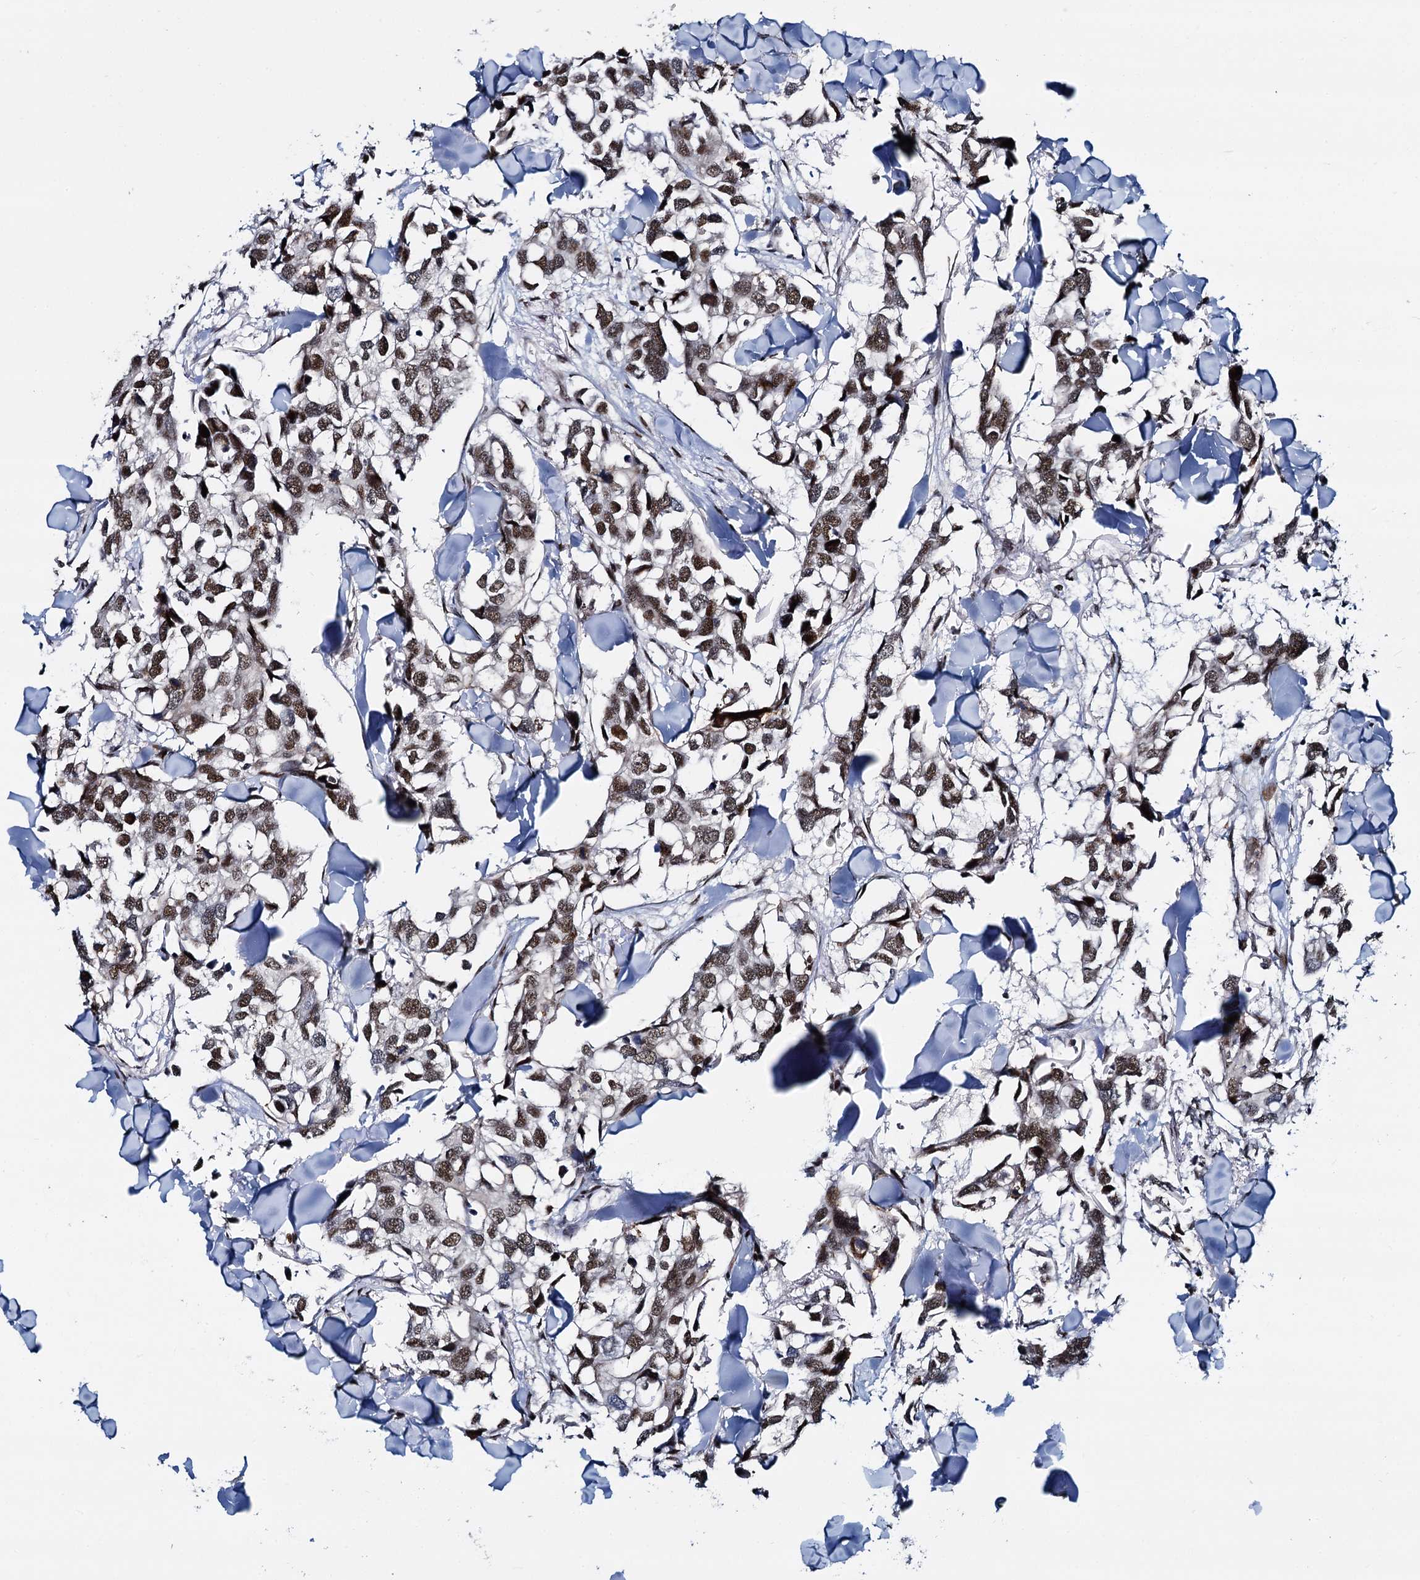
{"staining": {"intensity": "moderate", "quantity": ">75%", "location": "nuclear"}, "tissue": "breast cancer", "cell_type": "Tumor cells", "image_type": "cancer", "snomed": [{"axis": "morphology", "description": "Duct carcinoma"}, {"axis": "topography", "description": "Breast"}], "caption": "Breast cancer stained with a protein marker exhibits moderate staining in tumor cells.", "gene": "RUFY2", "patient": {"sex": "female", "age": 83}}